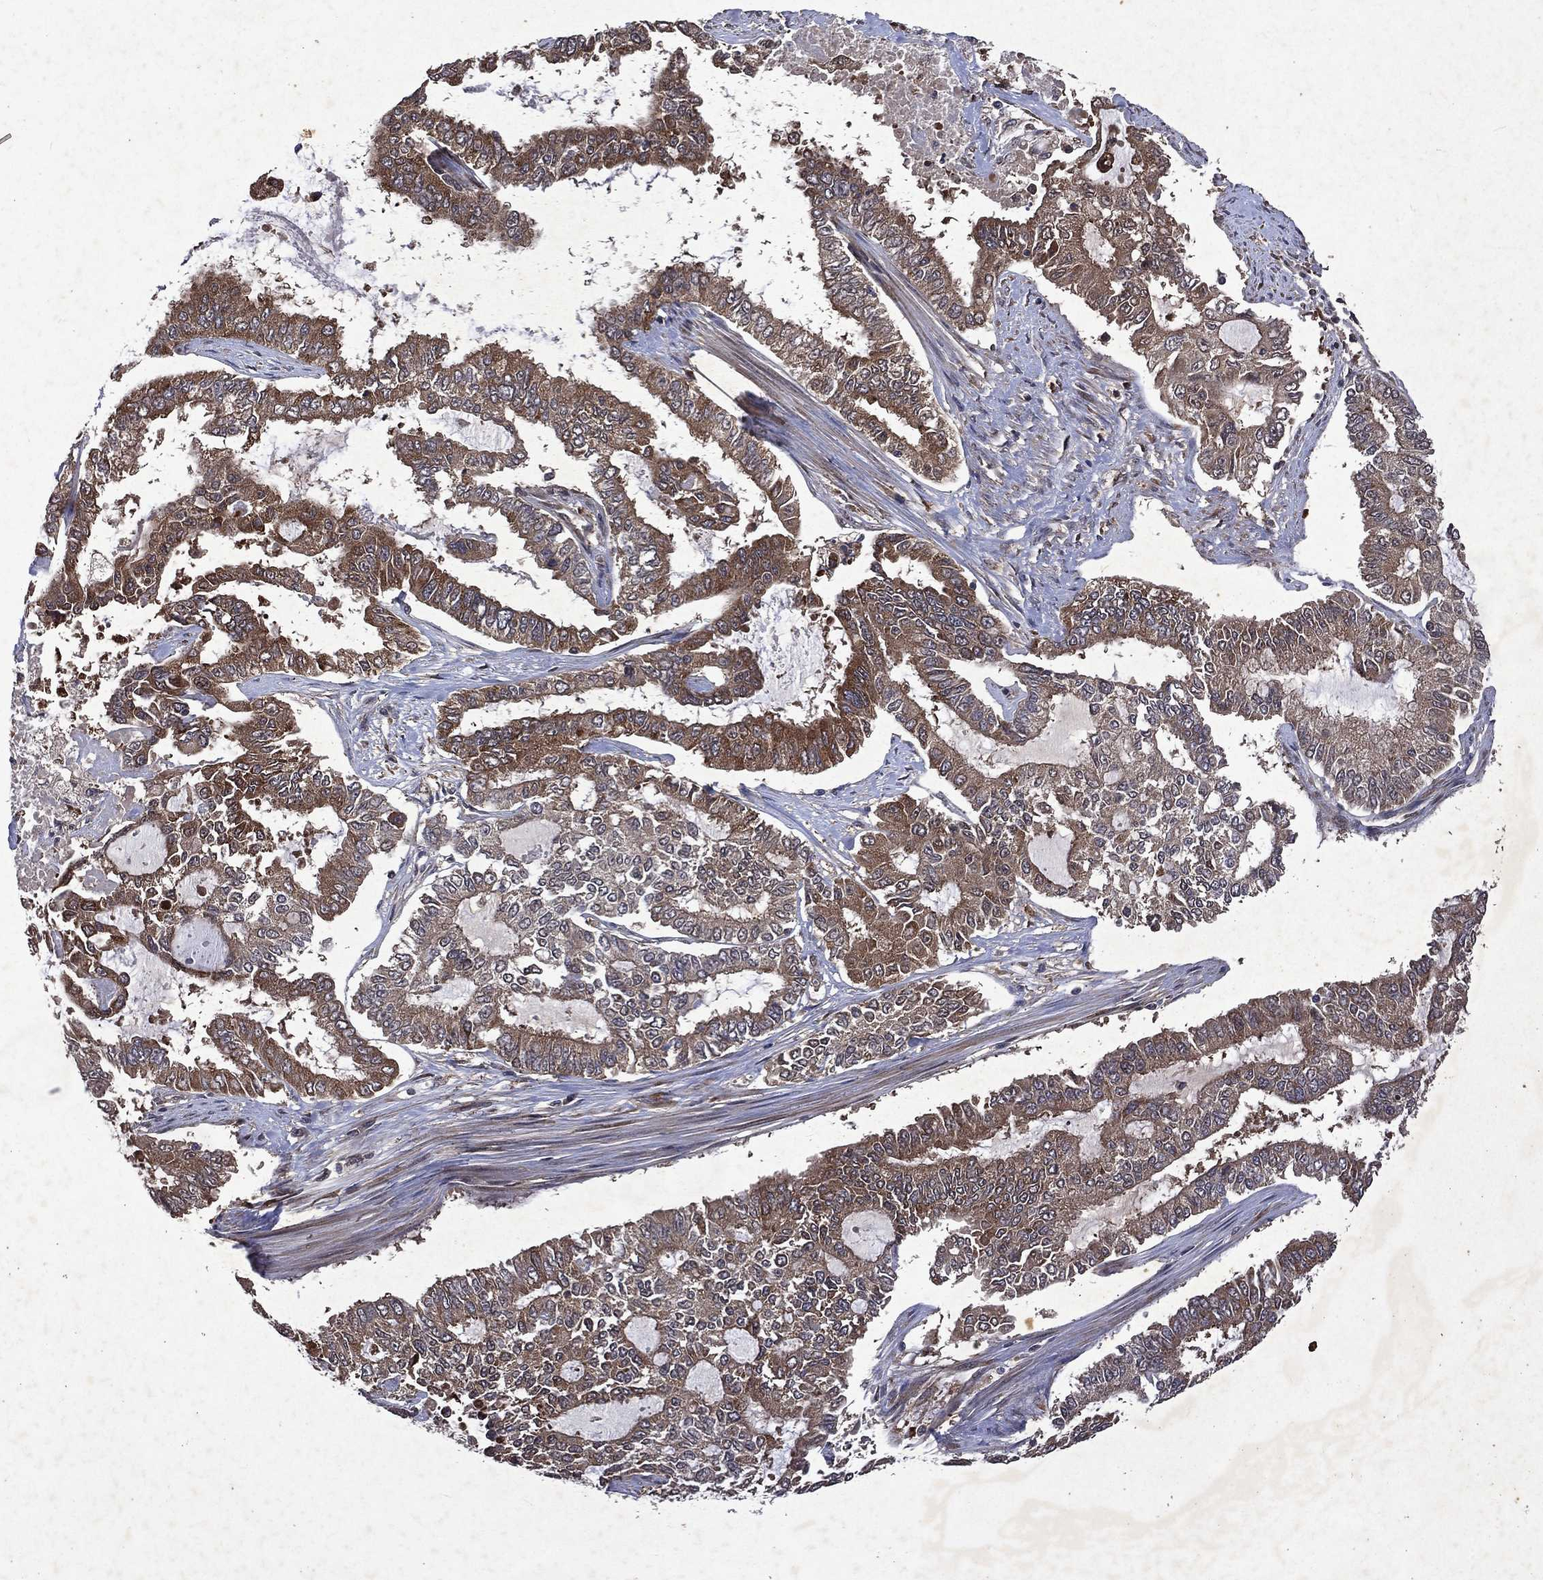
{"staining": {"intensity": "moderate", "quantity": ">75%", "location": "cytoplasmic/membranous"}, "tissue": "endometrial cancer", "cell_type": "Tumor cells", "image_type": "cancer", "snomed": [{"axis": "morphology", "description": "Adenocarcinoma, NOS"}, {"axis": "topography", "description": "Uterus"}], "caption": "A photomicrograph of endometrial cancer (adenocarcinoma) stained for a protein reveals moderate cytoplasmic/membranous brown staining in tumor cells.", "gene": "MTAP", "patient": {"sex": "female", "age": 59}}